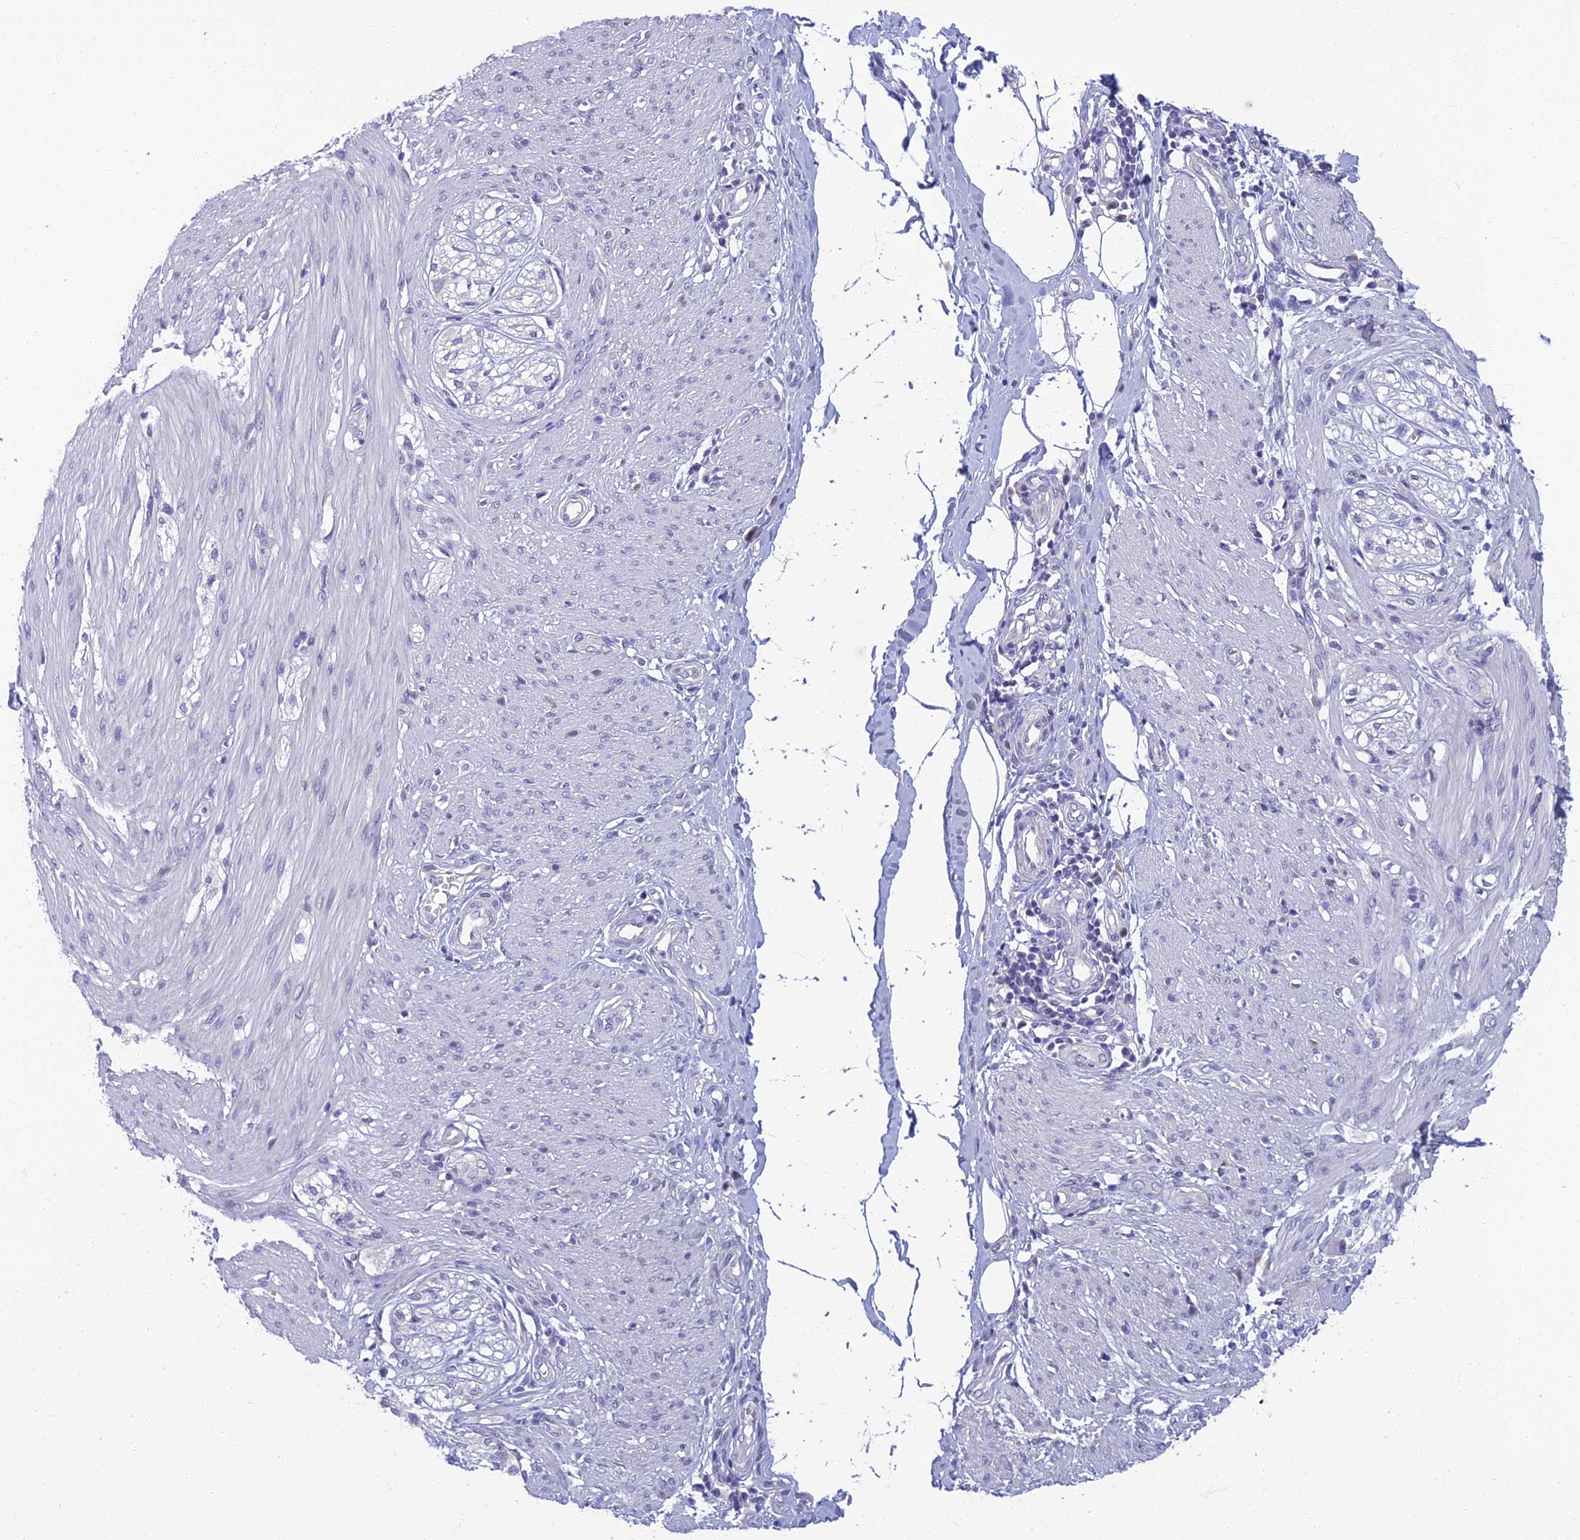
{"staining": {"intensity": "negative", "quantity": "none", "location": "none"}, "tissue": "smooth muscle", "cell_type": "Smooth muscle cells", "image_type": "normal", "snomed": [{"axis": "morphology", "description": "Normal tissue, NOS"}, {"axis": "morphology", "description": "Adenocarcinoma, NOS"}, {"axis": "topography", "description": "Colon"}, {"axis": "topography", "description": "Peripheral nerve tissue"}], "caption": "The micrograph shows no significant positivity in smooth muscle cells of smooth muscle. (Stains: DAB (3,3'-diaminobenzidine) IHC with hematoxylin counter stain, Microscopy: brightfield microscopy at high magnification).", "gene": "SLC25A41", "patient": {"sex": "male", "age": 14}}